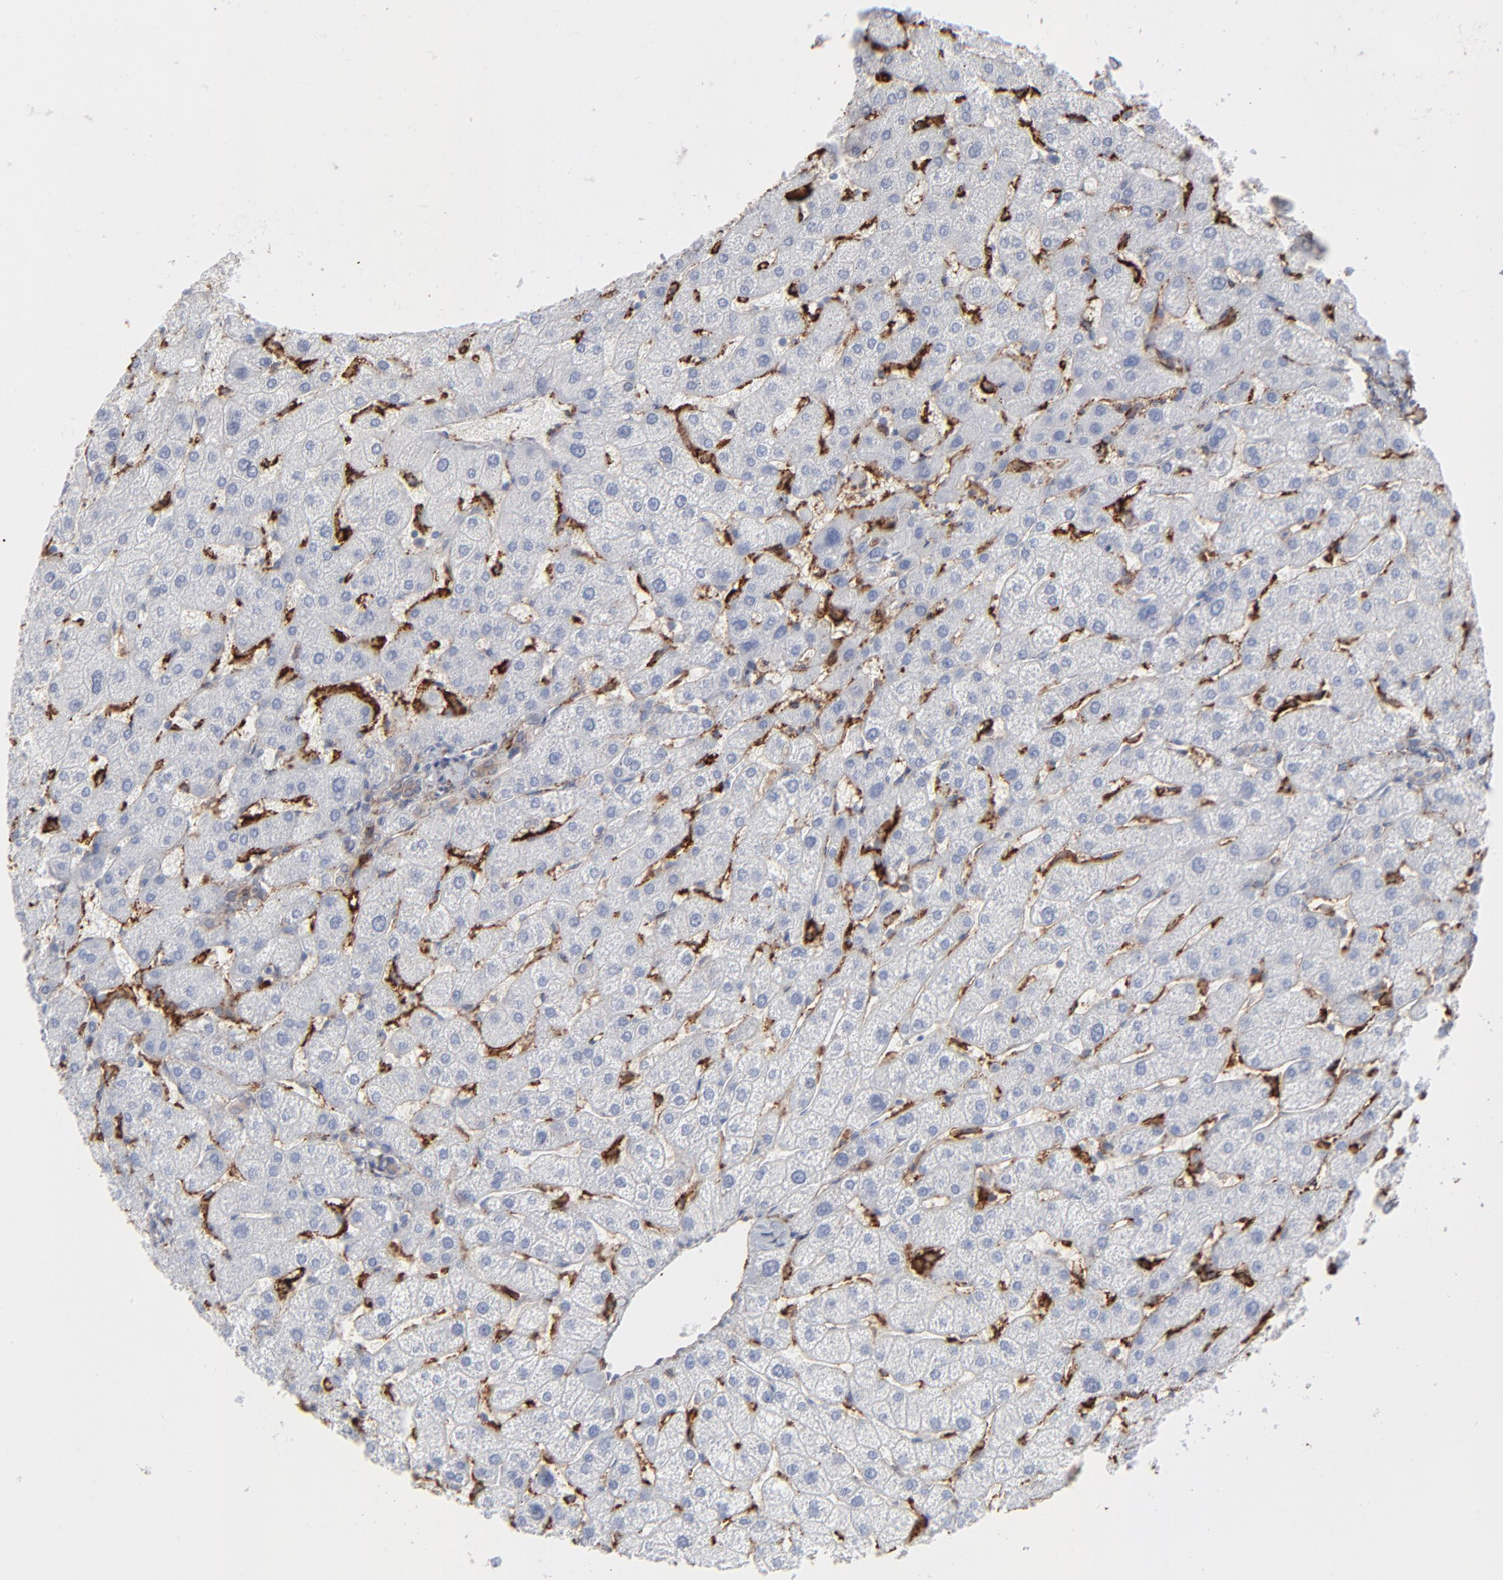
{"staining": {"intensity": "weak", "quantity": ">75%", "location": "cytoplasmic/membranous"}, "tissue": "liver", "cell_type": "Cholangiocytes", "image_type": "normal", "snomed": [{"axis": "morphology", "description": "Normal tissue, NOS"}, {"axis": "topography", "description": "Liver"}], "caption": "A brown stain labels weak cytoplasmic/membranous positivity of a protein in cholangiocytes of benign liver. Immunohistochemistry stains the protein in brown and the nuclei are stained blue.", "gene": "ANXA5", "patient": {"sex": "male", "age": 67}}